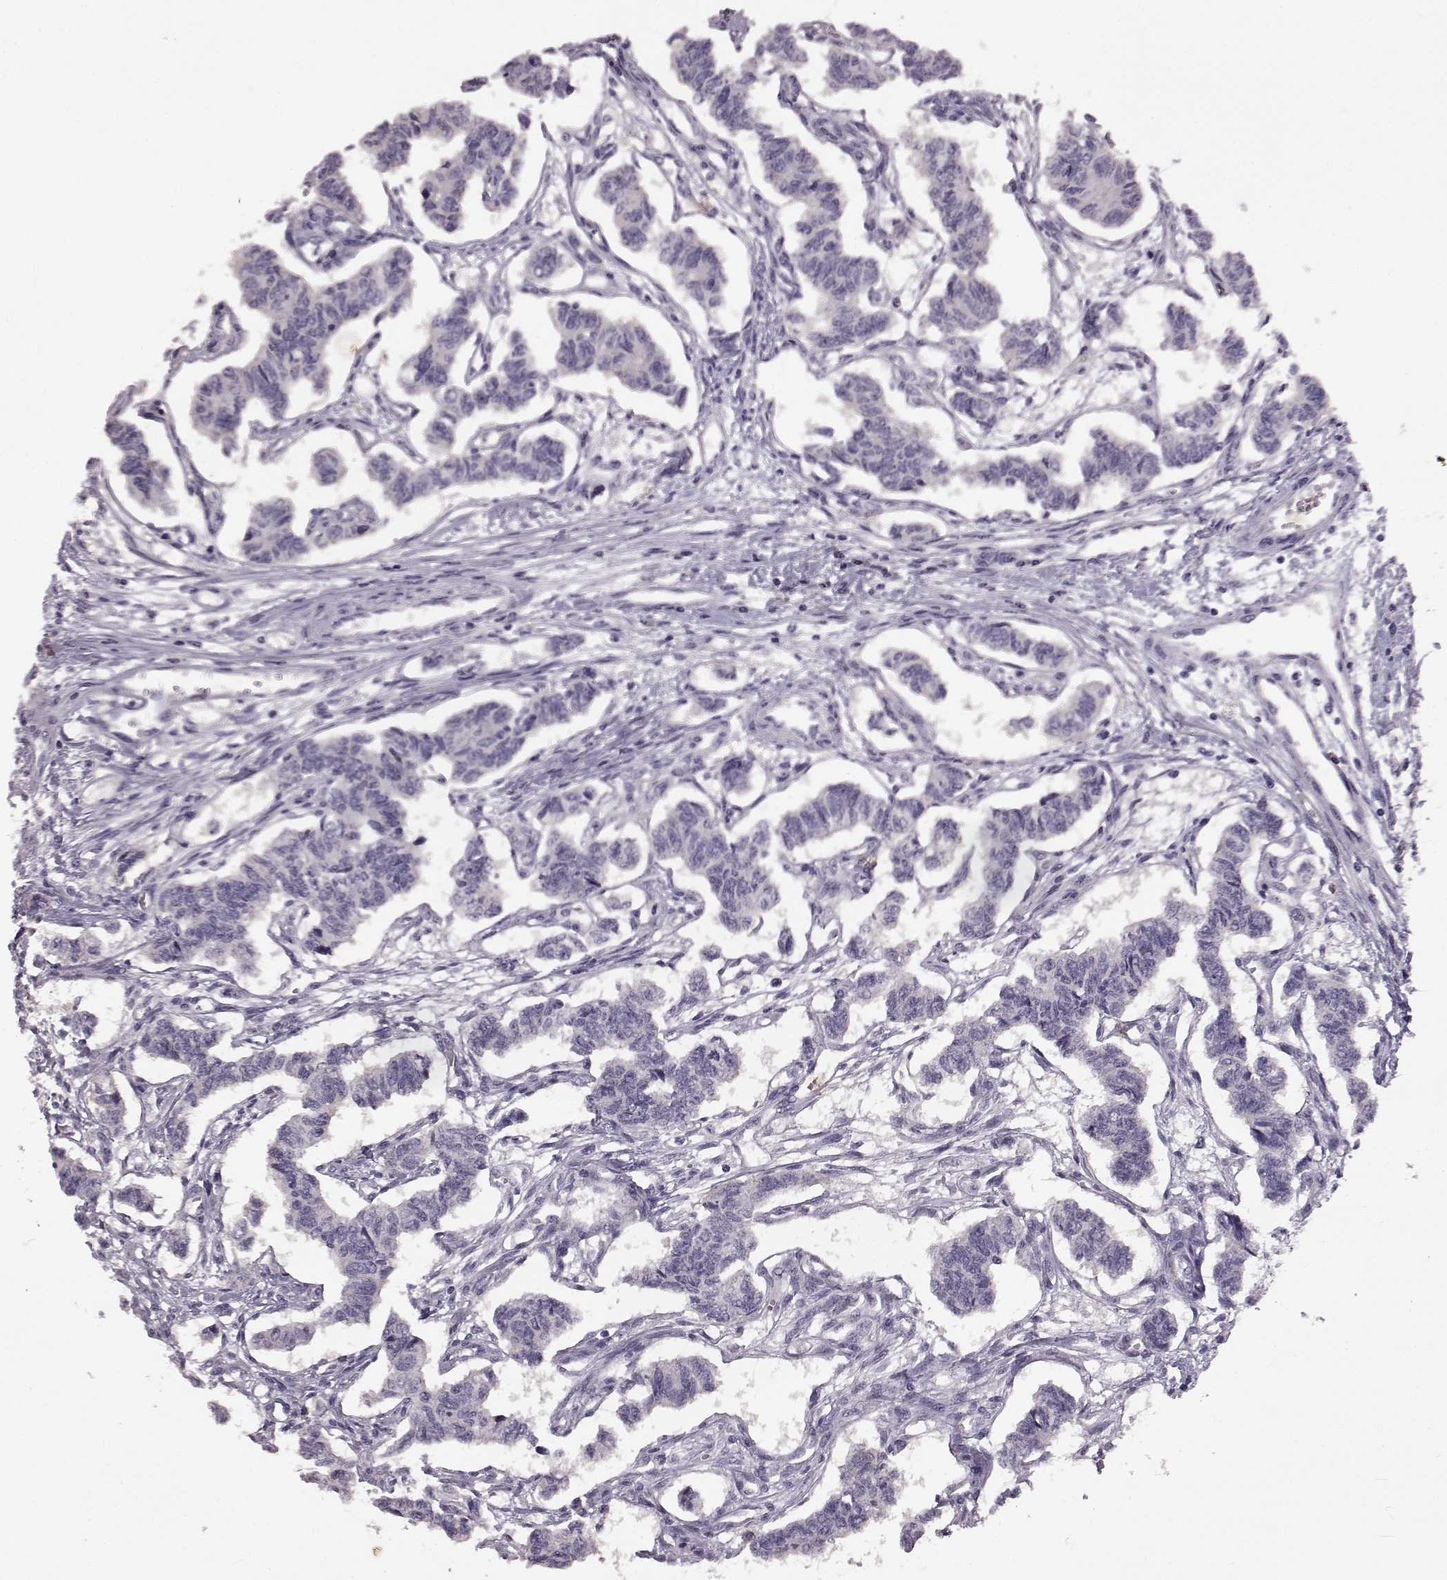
{"staining": {"intensity": "negative", "quantity": "none", "location": "none"}, "tissue": "carcinoid", "cell_type": "Tumor cells", "image_type": "cancer", "snomed": [{"axis": "morphology", "description": "Carcinoid, malignant, NOS"}, {"axis": "topography", "description": "Kidney"}], "caption": "A histopathology image of human carcinoid is negative for staining in tumor cells. Brightfield microscopy of immunohistochemistry (IHC) stained with DAB (3,3'-diaminobenzidine) (brown) and hematoxylin (blue), captured at high magnification.", "gene": "SPAG17", "patient": {"sex": "female", "age": 41}}